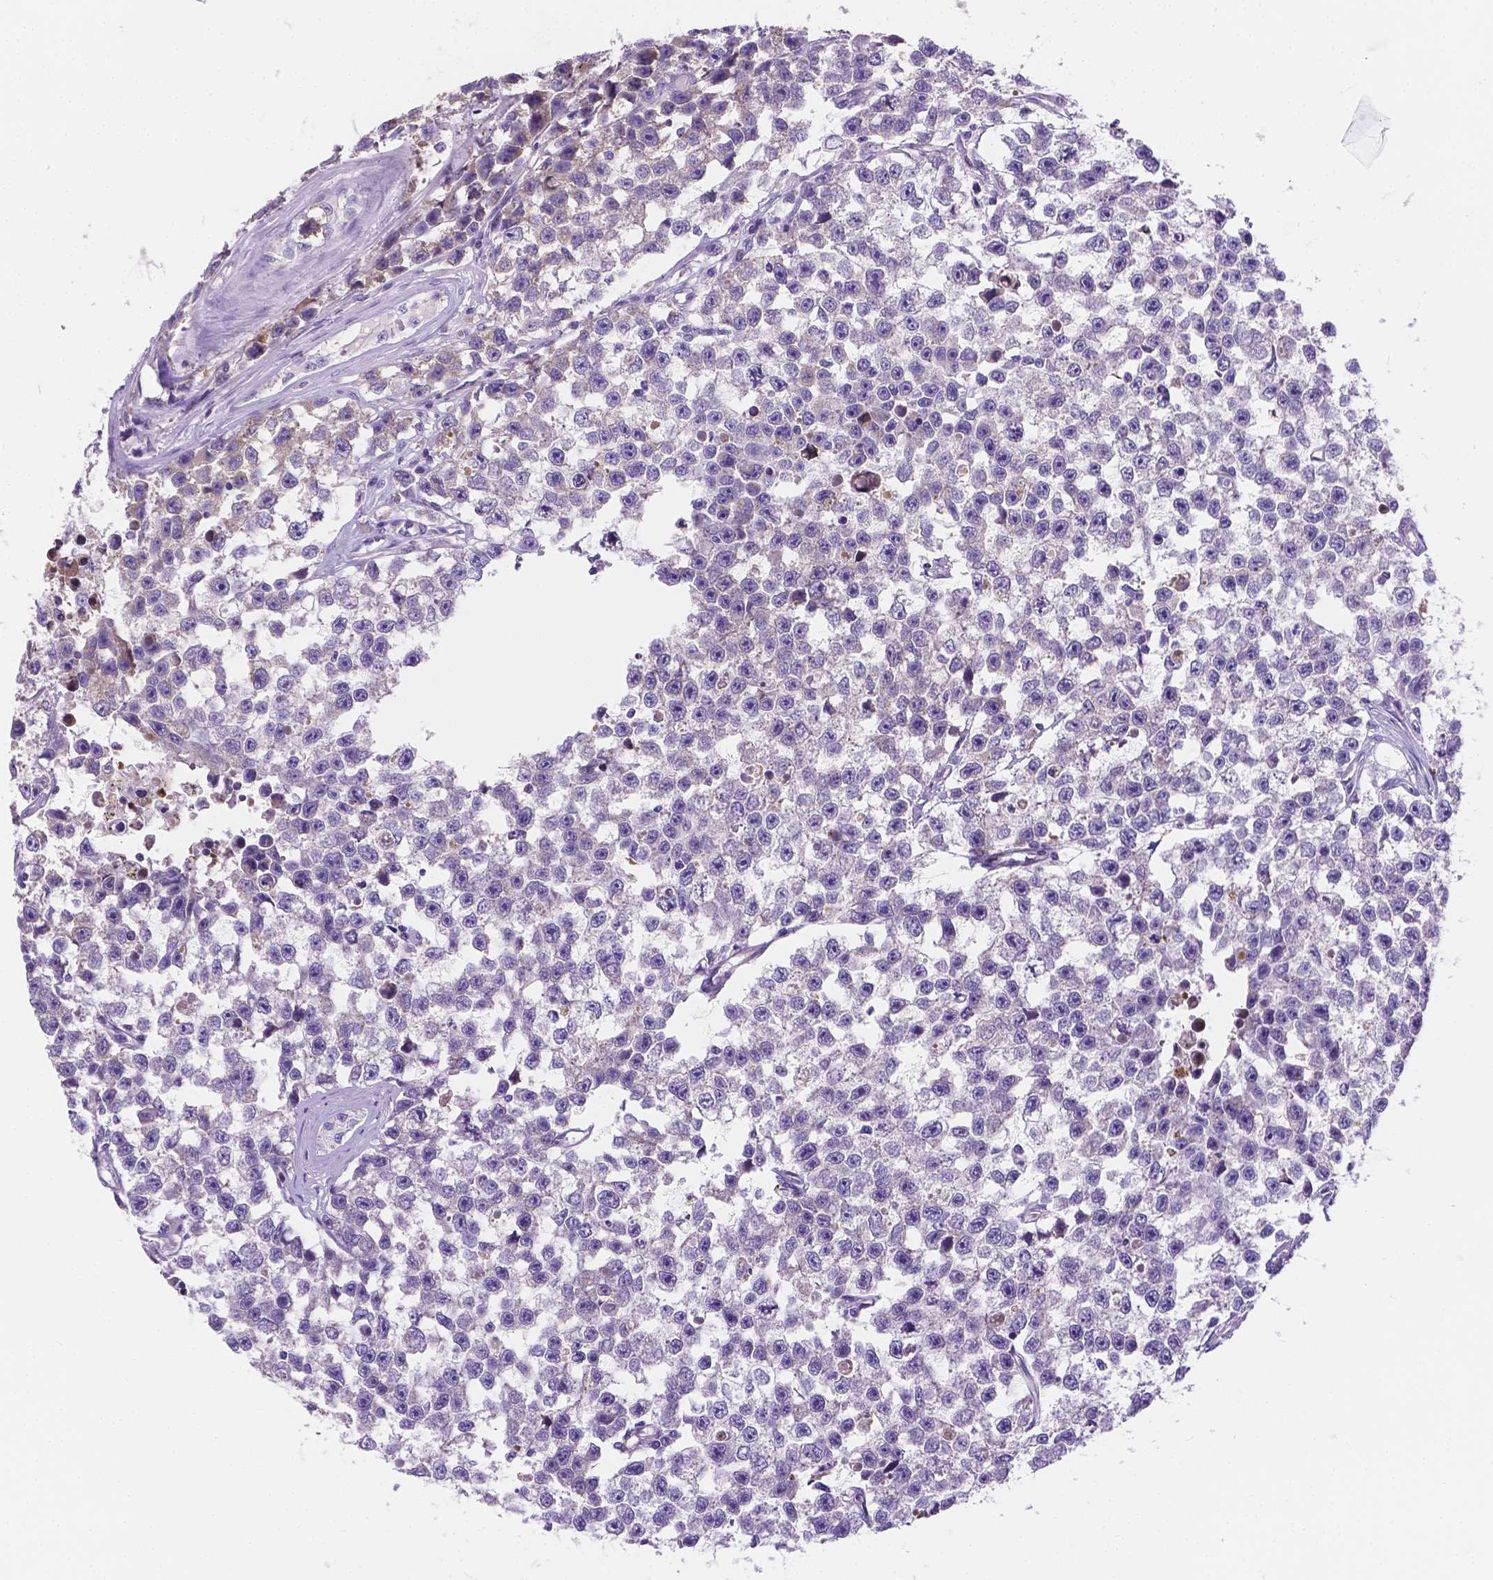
{"staining": {"intensity": "negative", "quantity": "none", "location": "none"}, "tissue": "testis cancer", "cell_type": "Tumor cells", "image_type": "cancer", "snomed": [{"axis": "morphology", "description": "Seminoma, NOS"}, {"axis": "topography", "description": "Testis"}], "caption": "A high-resolution histopathology image shows immunohistochemistry (IHC) staining of testis cancer (seminoma), which demonstrates no significant expression in tumor cells.", "gene": "ZNRD2", "patient": {"sex": "male", "age": 26}}